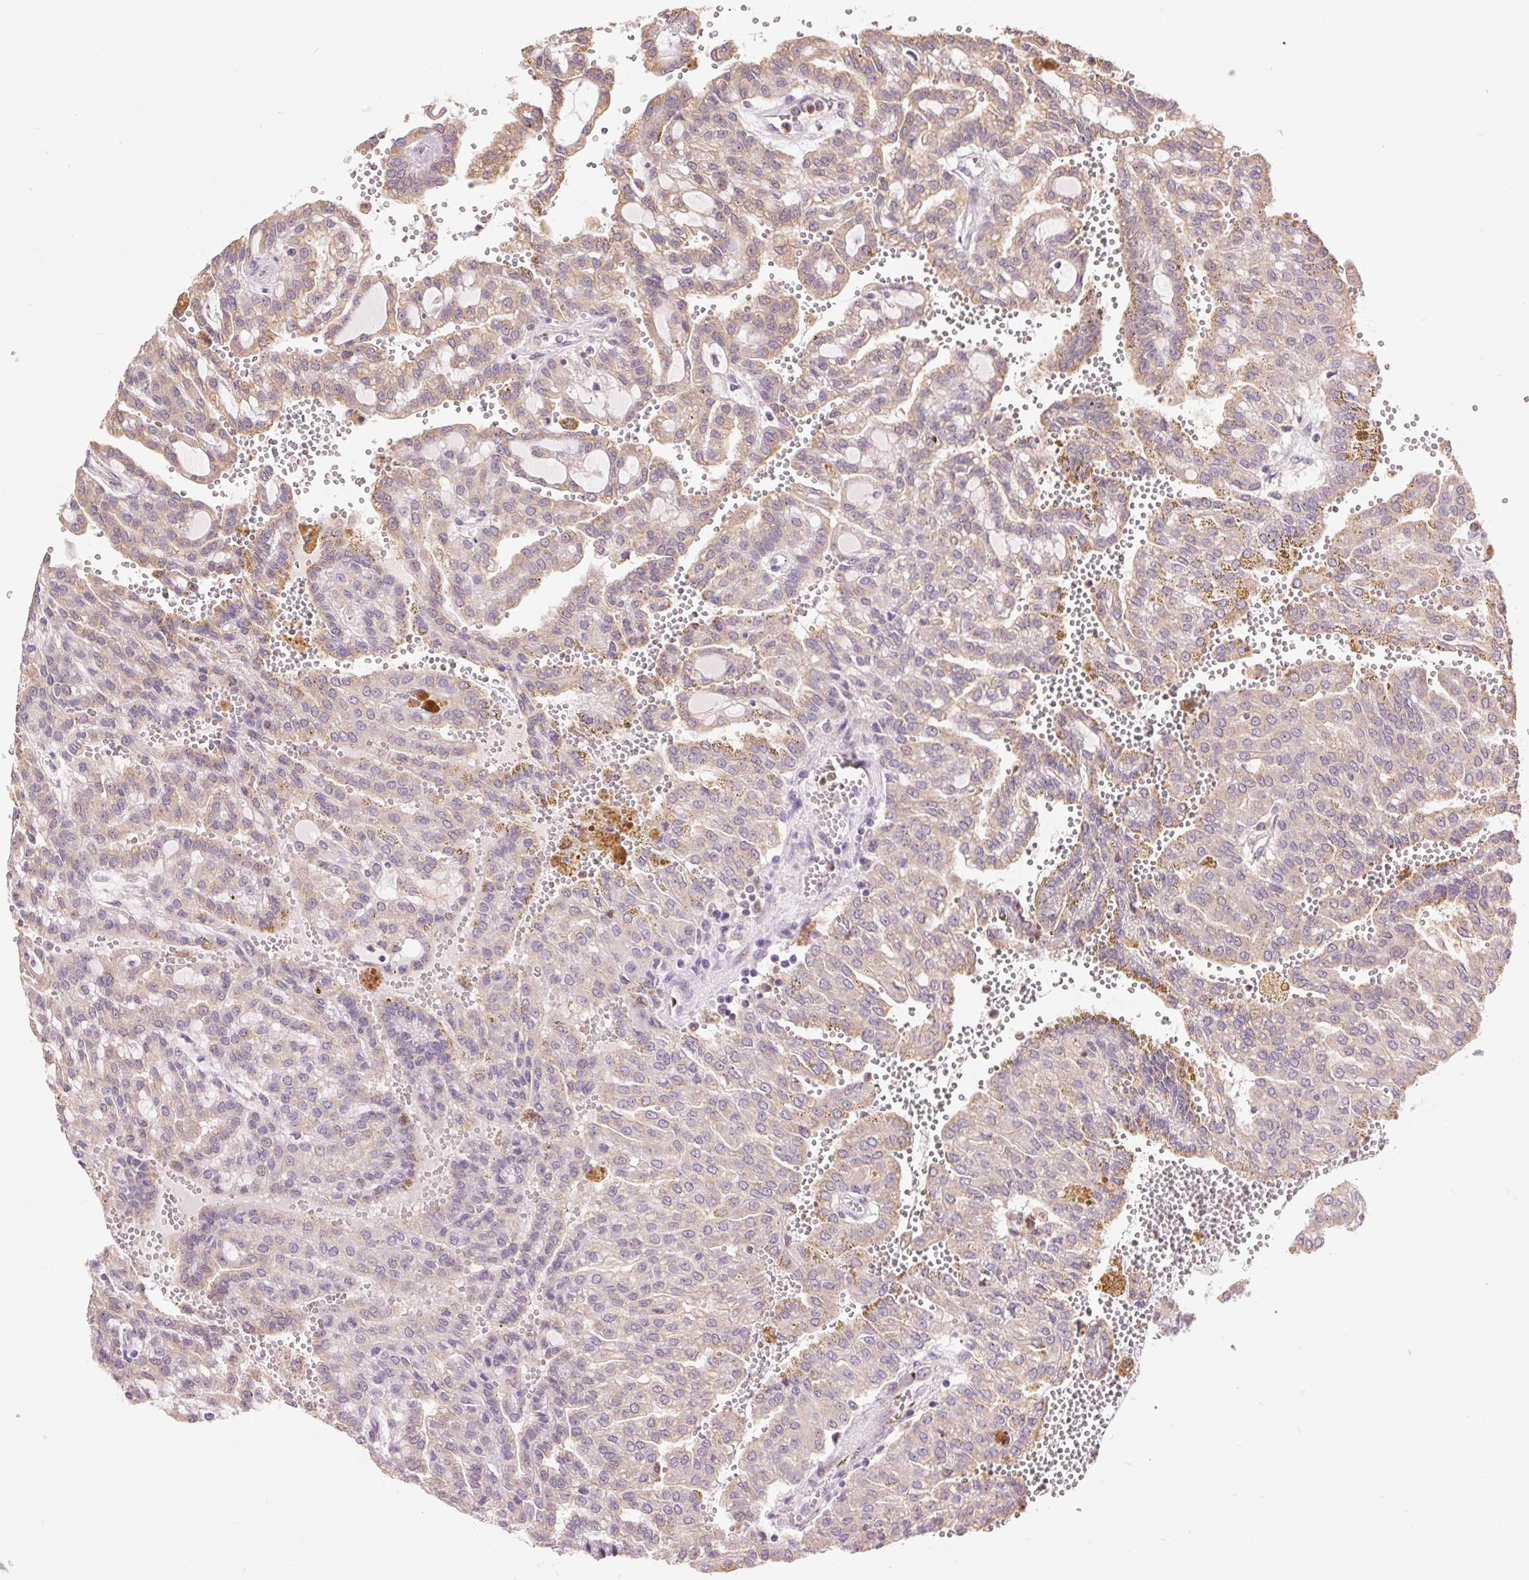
{"staining": {"intensity": "weak", "quantity": "25%-75%", "location": "cytoplasmic/membranous"}, "tissue": "renal cancer", "cell_type": "Tumor cells", "image_type": "cancer", "snomed": [{"axis": "morphology", "description": "Adenocarcinoma, NOS"}, {"axis": "topography", "description": "Kidney"}], "caption": "Immunohistochemical staining of renal cancer displays weak cytoplasmic/membranous protein positivity in about 25%-75% of tumor cells.", "gene": "RANBP3L", "patient": {"sex": "male", "age": 63}}